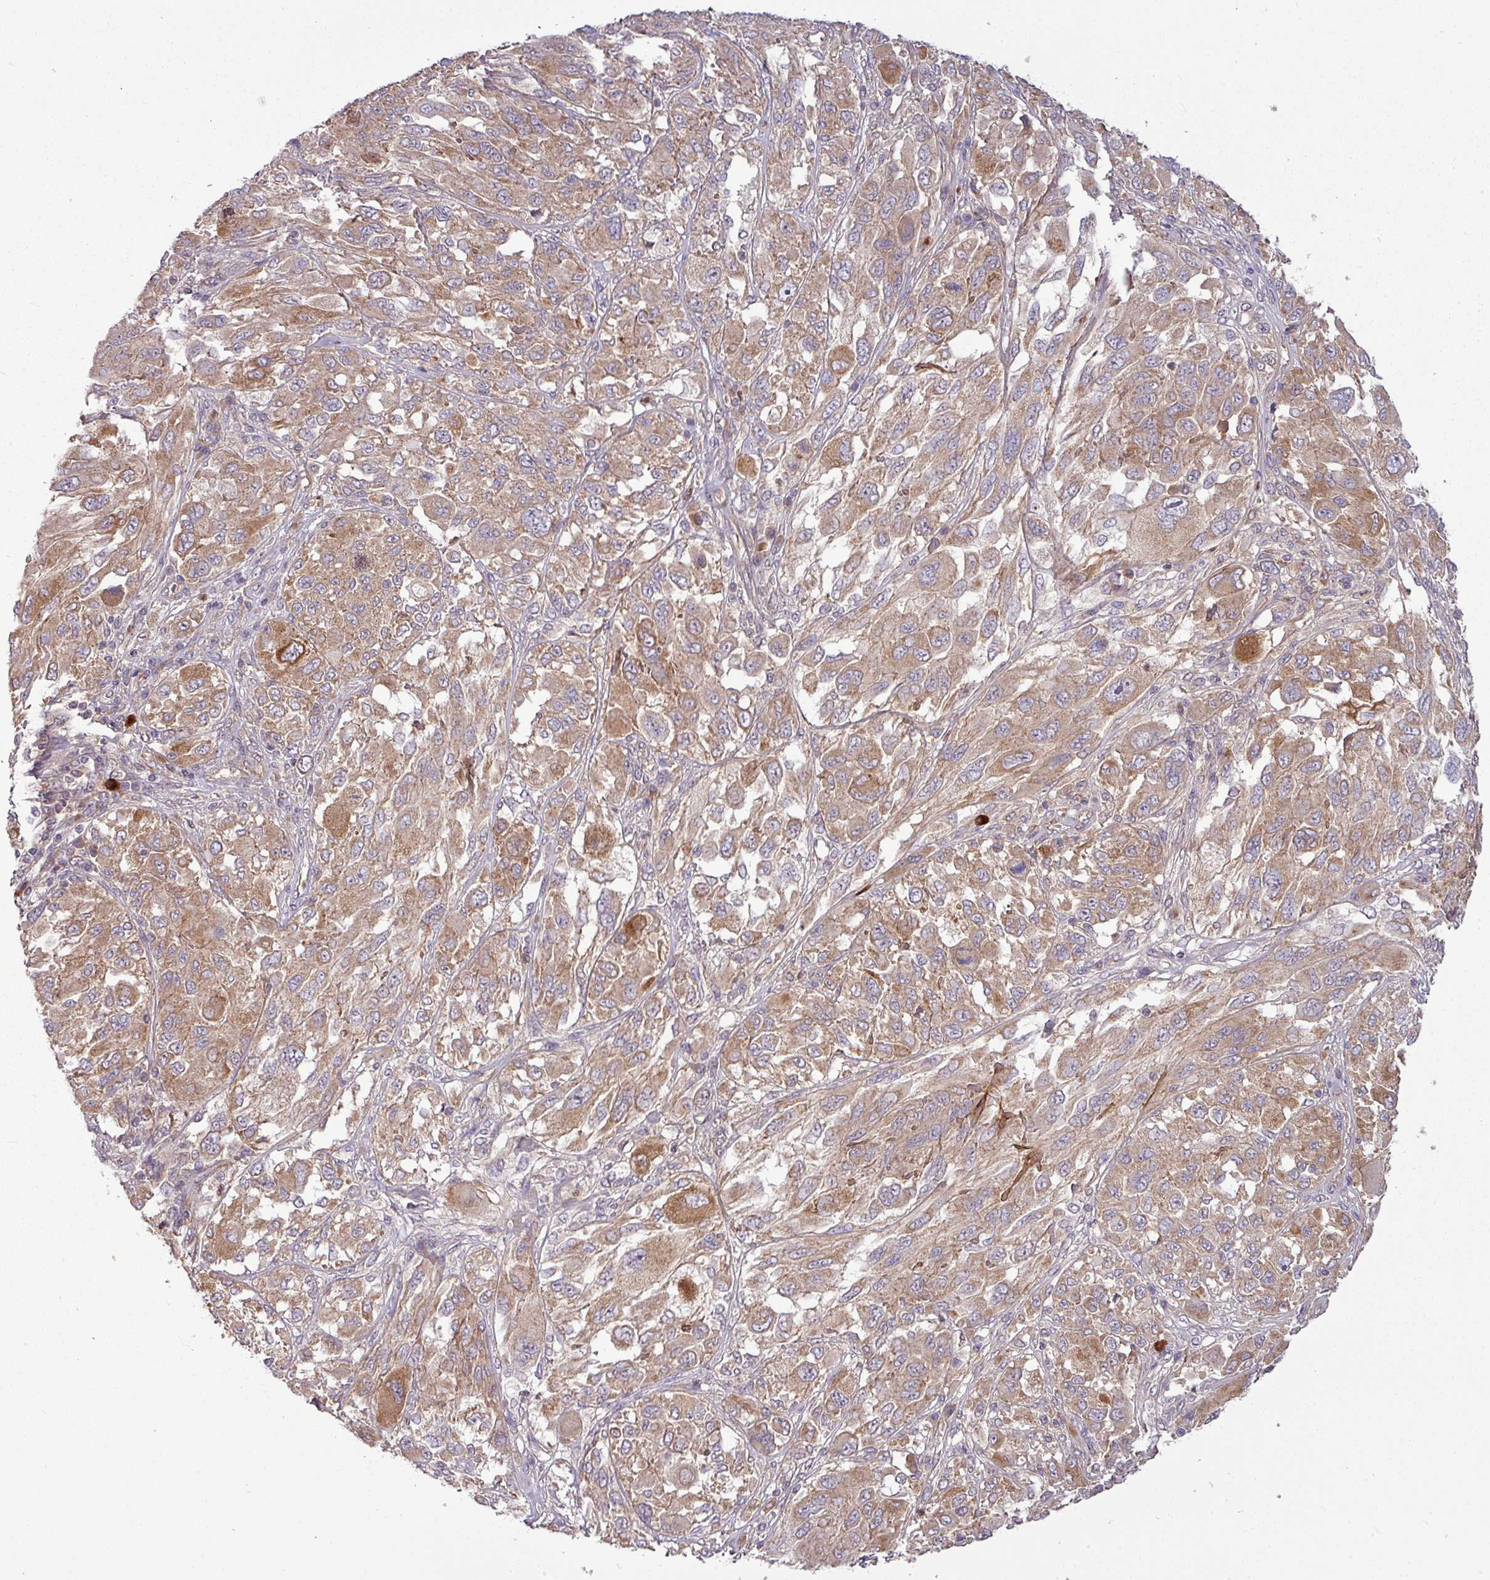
{"staining": {"intensity": "moderate", "quantity": ">75%", "location": "cytoplasmic/membranous"}, "tissue": "melanoma", "cell_type": "Tumor cells", "image_type": "cancer", "snomed": [{"axis": "morphology", "description": "Malignant melanoma, NOS"}, {"axis": "topography", "description": "Skin"}], "caption": "Moderate cytoplasmic/membranous positivity for a protein is seen in about >75% of tumor cells of malignant melanoma using immunohistochemistry.", "gene": "PAPLN", "patient": {"sex": "female", "age": 91}}